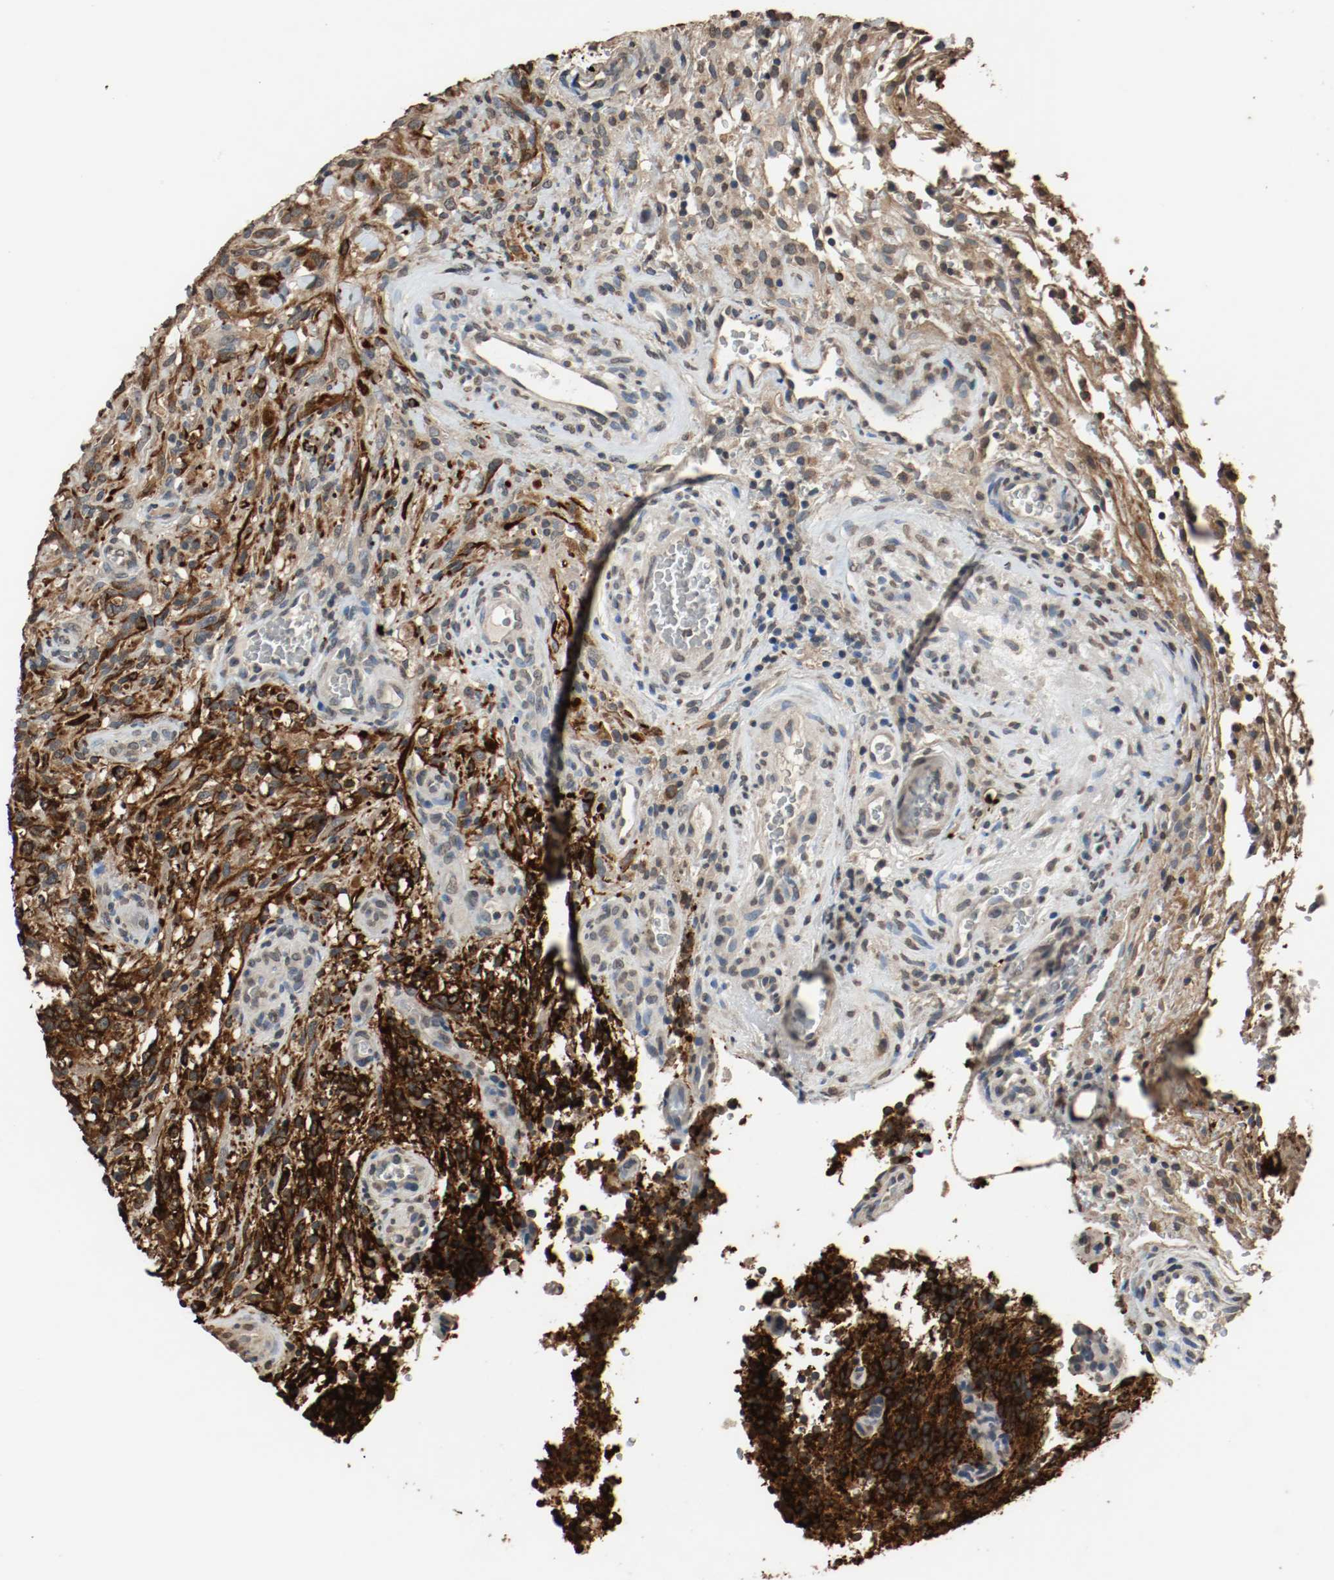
{"staining": {"intensity": "strong", "quantity": ">75%", "location": "cytoplasmic/membranous"}, "tissue": "glioma", "cell_type": "Tumor cells", "image_type": "cancer", "snomed": [{"axis": "morphology", "description": "Normal tissue, NOS"}, {"axis": "morphology", "description": "Glioma, malignant, High grade"}, {"axis": "topography", "description": "Cerebral cortex"}], "caption": "Malignant glioma (high-grade) stained with immunohistochemistry reveals strong cytoplasmic/membranous staining in approximately >75% of tumor cells.", "gene": "RTN4", "patient": {"sex": "male", "age": 75}}